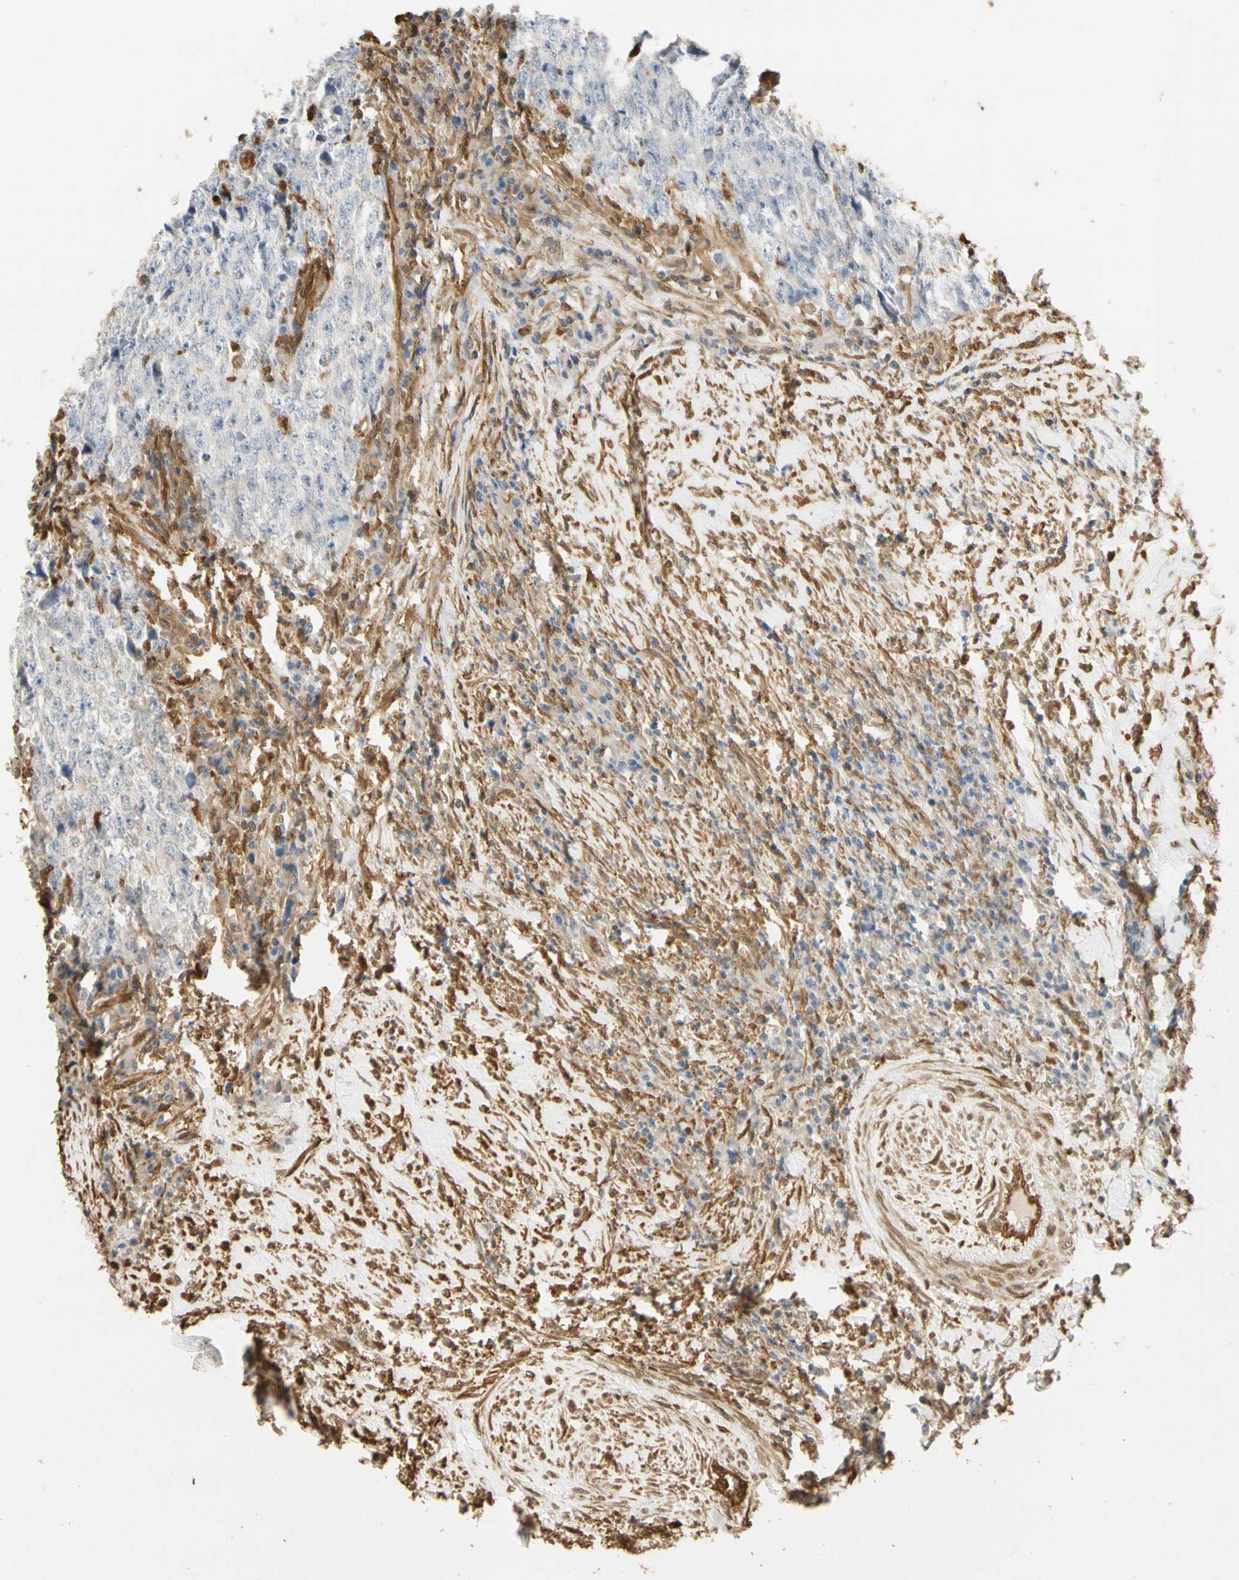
{"staining": {"intensity": "negative", "quantity": "none", "location": "none"}, "tissue": "testis cancer", "cell_type": "Tumor cells", "image_type": "cancer", "snomed": [{"axis": "morphology", "description": "Necrosis, NOS"}, {"axis": "morphology", "description": "Carcinoma, Embryonal, NOS"}, {"axis": "topography", "description": "Testis"}], "caption": "The micrograph displays no significant staining in tumor cells of testis cancer.", "gene": "S100A6", "patient": {"sex": "male", "age": 19}}